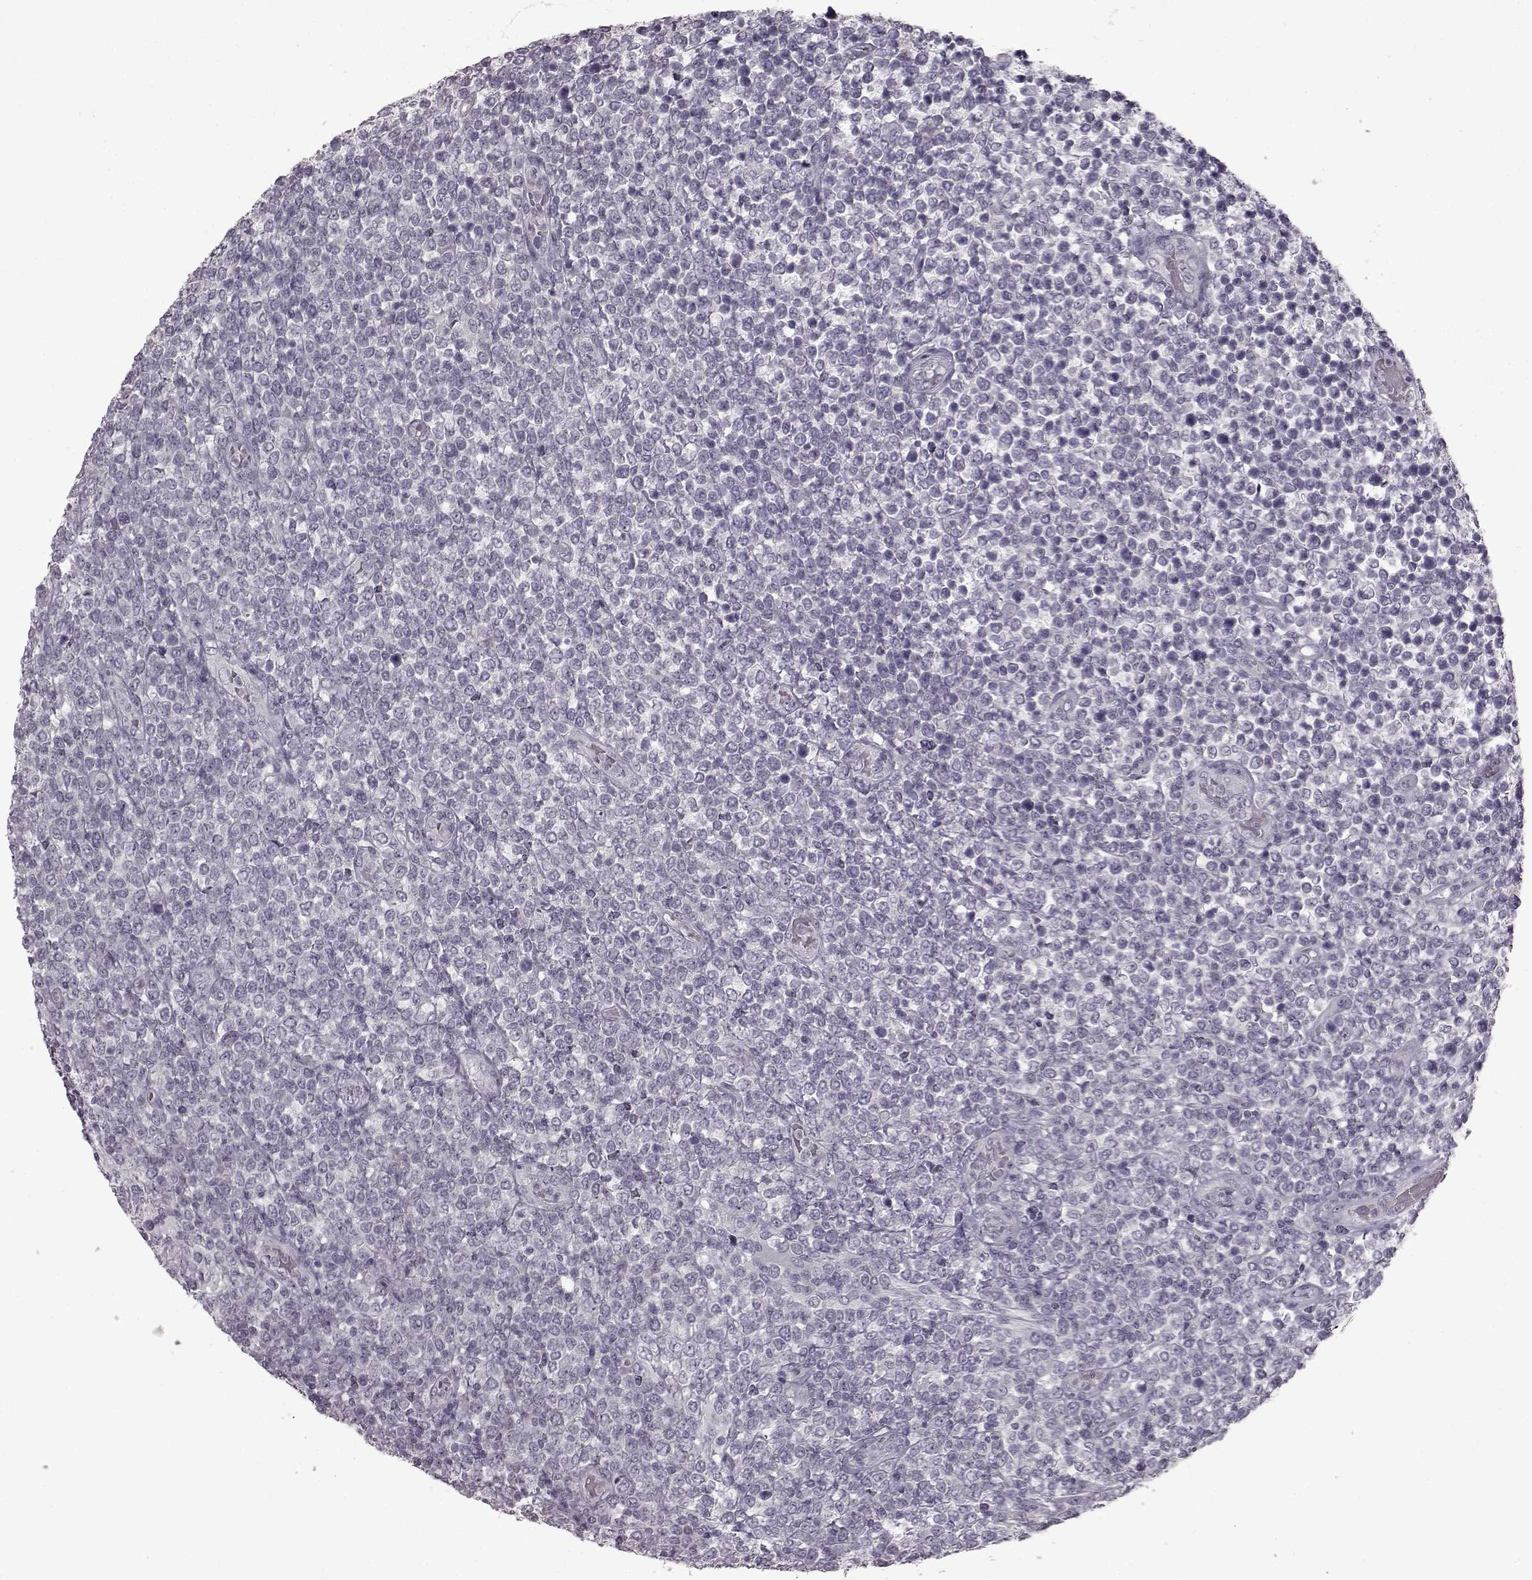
{"staining": {"intensity": "negative", "quantity": "none", "location": "none"}, "tissue": "lymphoma", "cell_type": "Tumor cells", "image_type": "cancer", "snomed": [{"axis": "morphology", "description": "Malignant lymphoma, non-Hodgkin's type, High grade"}, {"axis": "topography", "description": "Soft tissue"}], "caption": "An image of malignant lymphoma, non-Hodgkin's type (high-grade) stained for a protein shows no brown staining in tumor cells.", "gene": "LHB", "patient": {"sex": "female", "age": 56}}